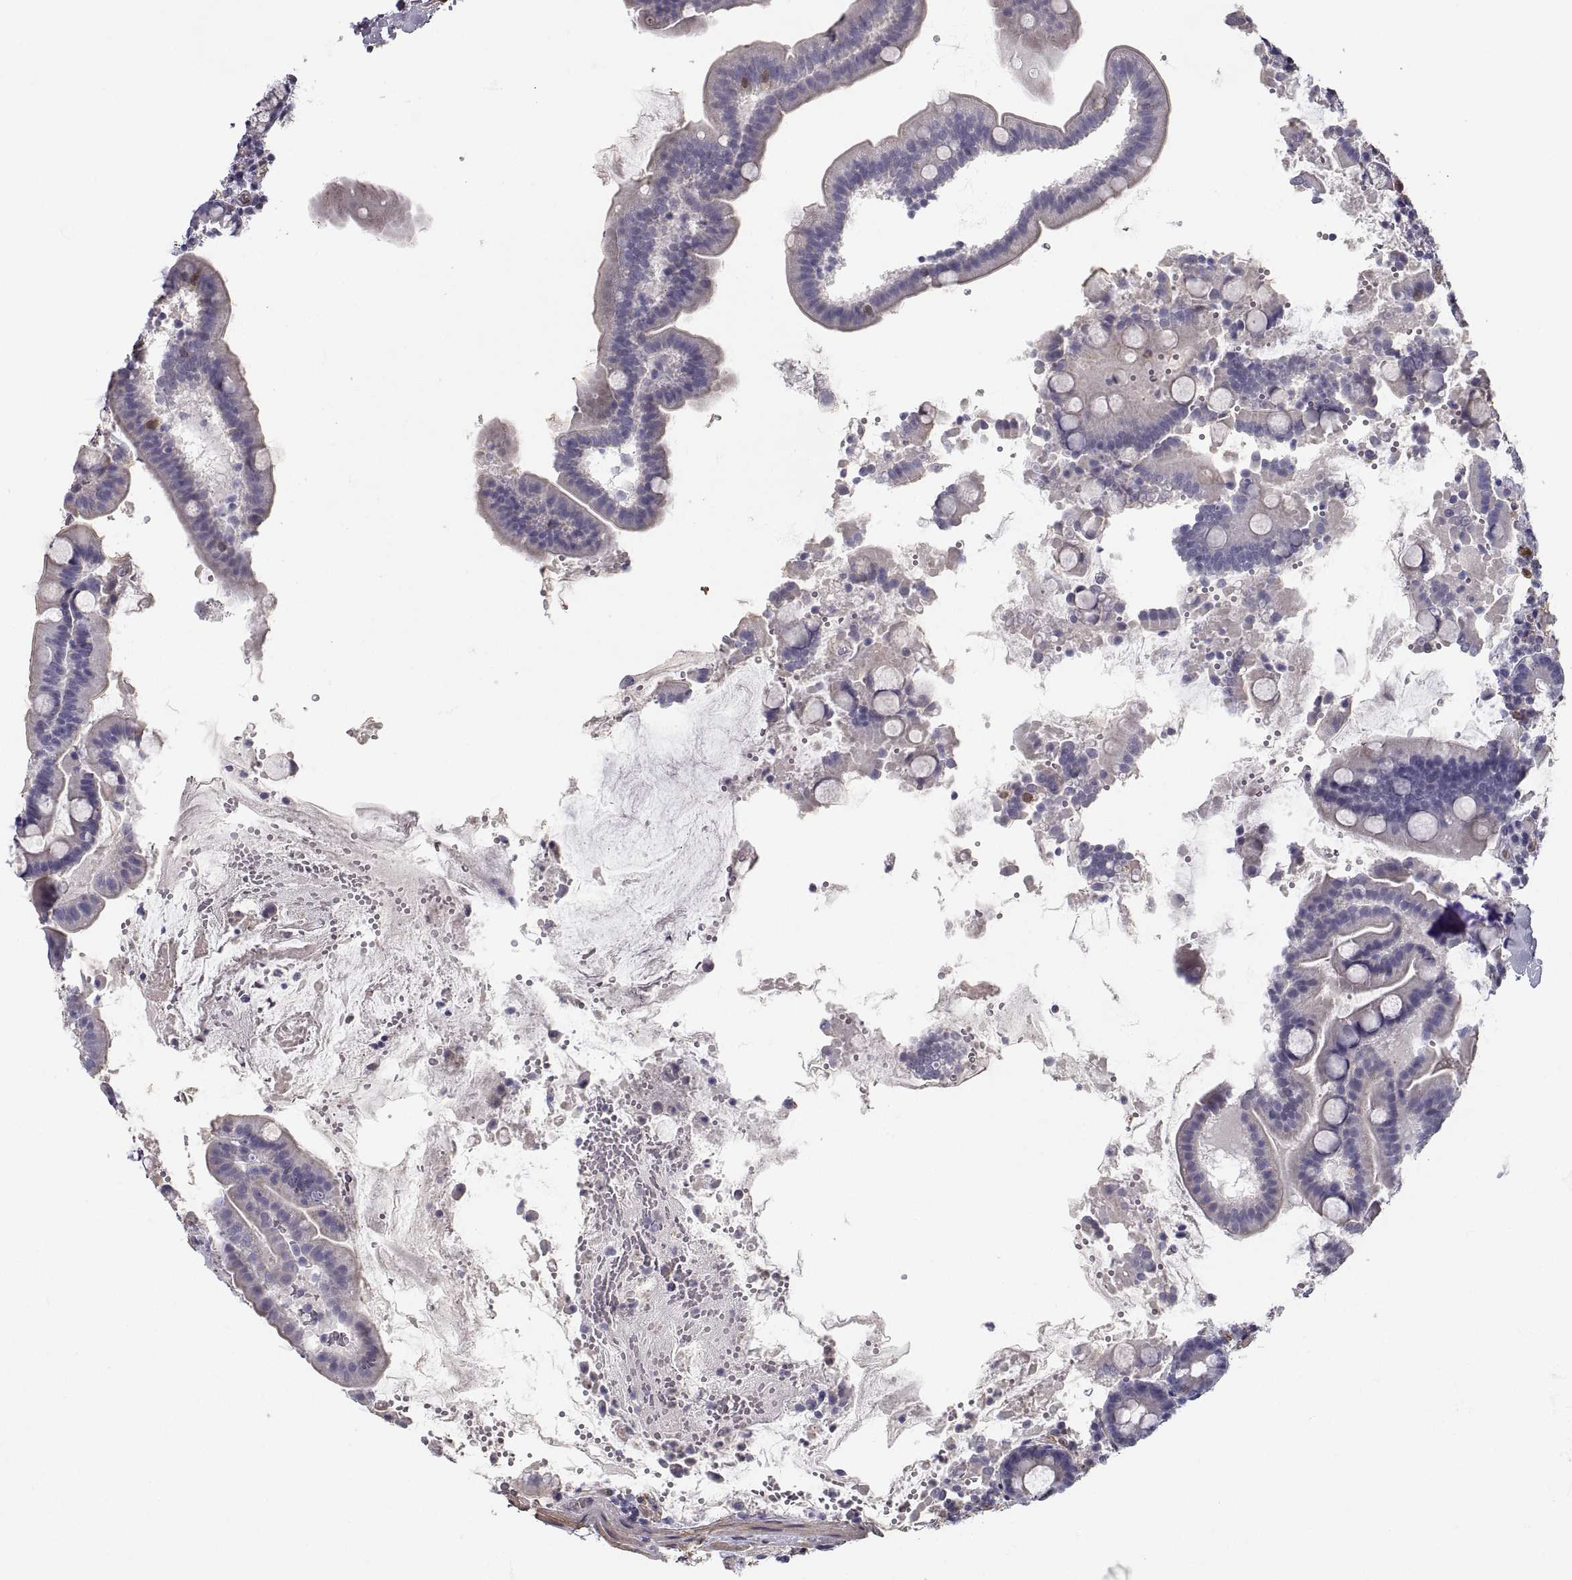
{"staining": {"intensity": "negative", "quantity": "none", "location": "none"}, "tissue": "duodenum", "cell_type": "Glandular cells", "image_type": "normal", "snomed": [{"axis": "morphology", "description": "Normal tissue, NOS"}, {"axis": "topography", "description": "Duodenum"}], "caption": "The histopathology image shows no staining of glandular cells in unremarkable duodenum.", "gene": "PGM5", "patient": {"sex": "male", "age": 59}}